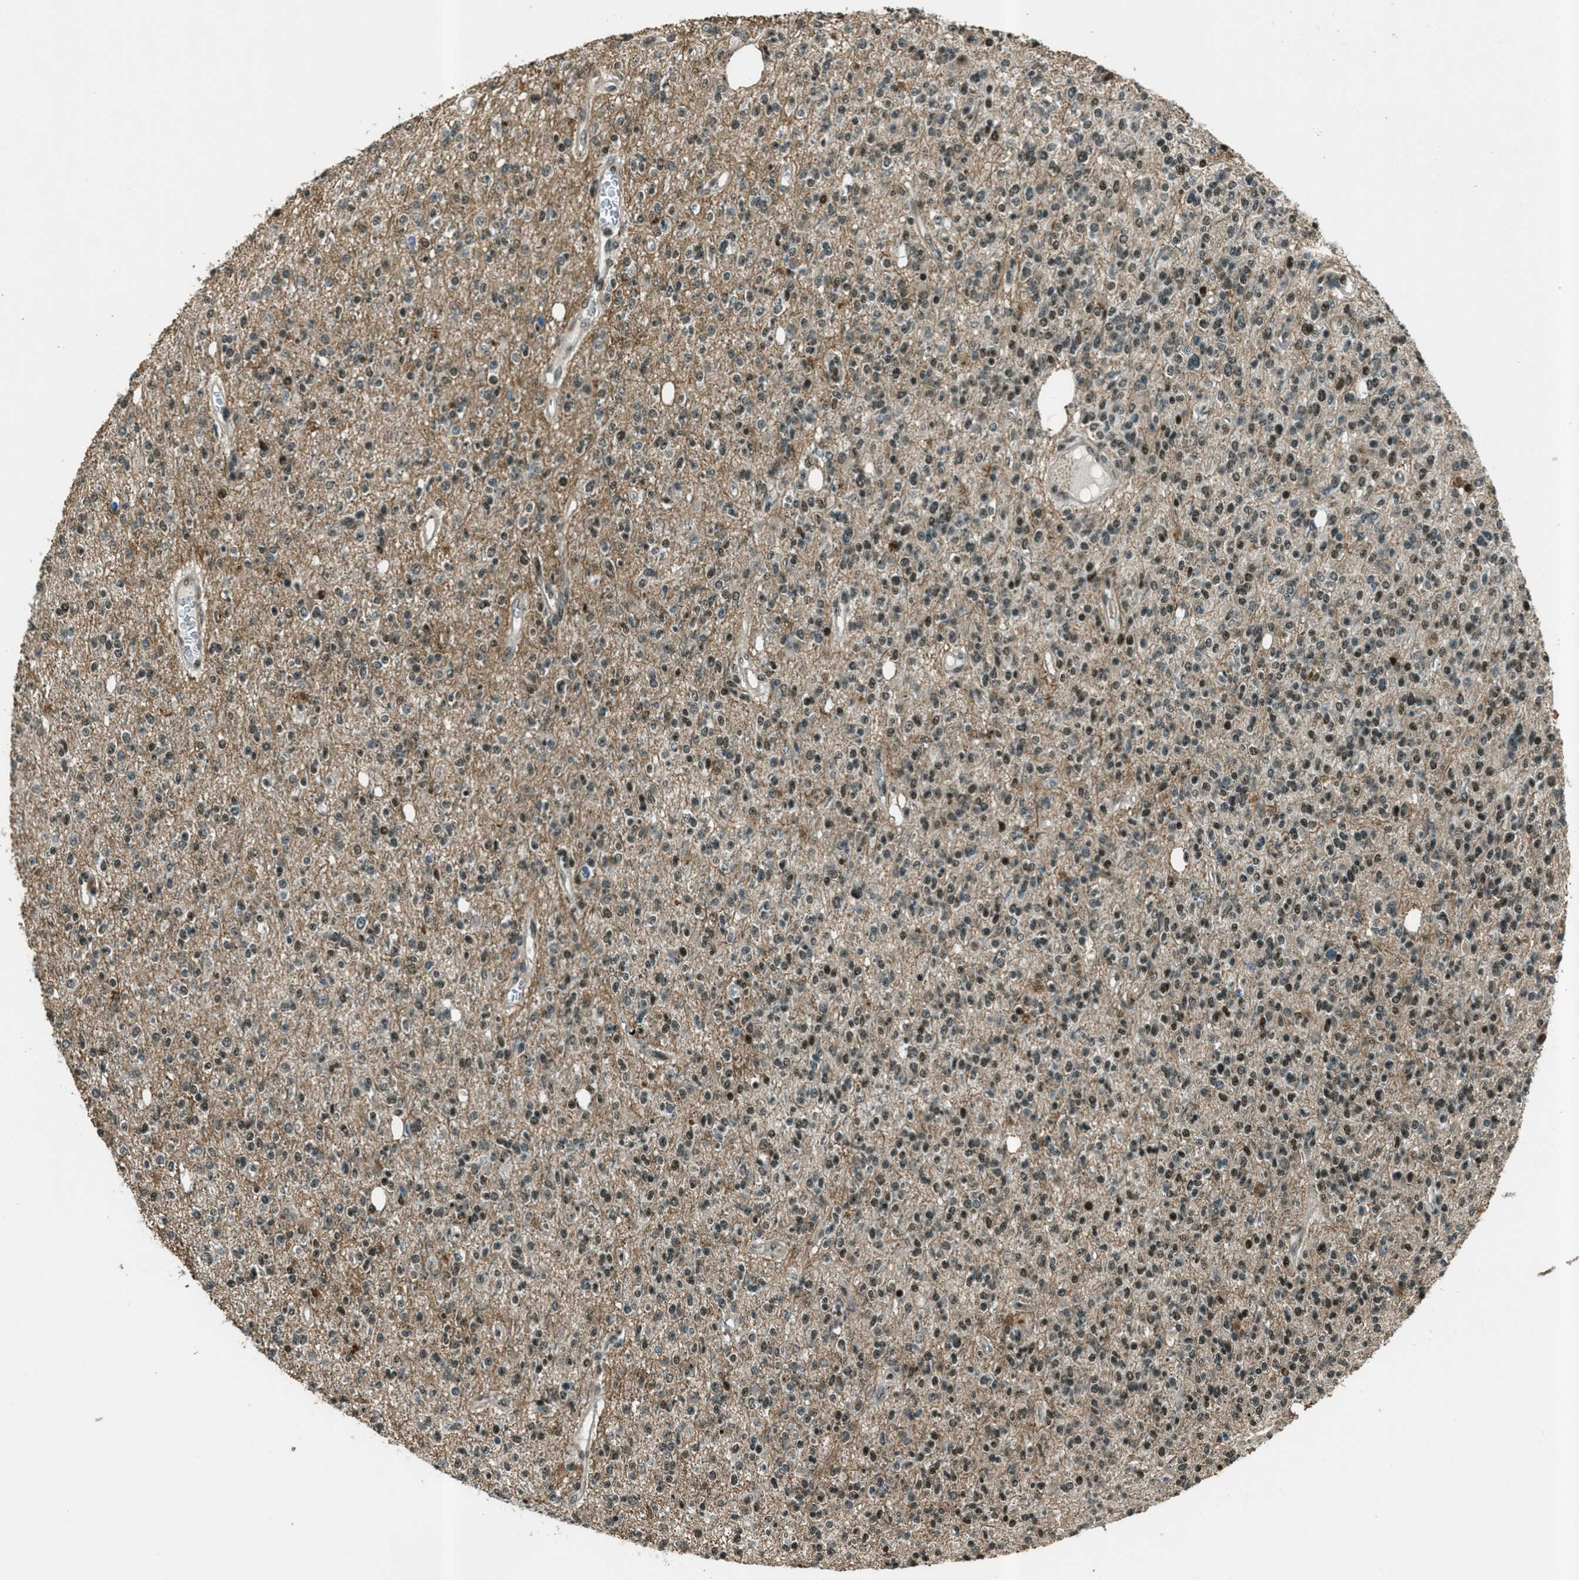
{"staining": {"intensity": "weak", "quantity": "<25%", "location": "nuclear"}, "tissue": "glioma", "cell_type": "Tumor cells", "image_type": "cancer", "snomed": [{"axis": "morphology", "description": "Glioma, malignant, High grade"}, {"axis": "topography", "description": "Brain"}], "caption": "DAB (3,3'-diaminobenzidine) immunohistochemical staining of human malignant glioma (high-grade) shows no significant positivity in tumor cells. The staining was performed using DAB (3,3'-diaminobenzidine) to visualize the protein expression in brown, while the nuclei were stained in blue with hematoxylin (Magnification: 20x).", "gene": "TARDBP", "patient": {"sex": "male", "age": 34}}